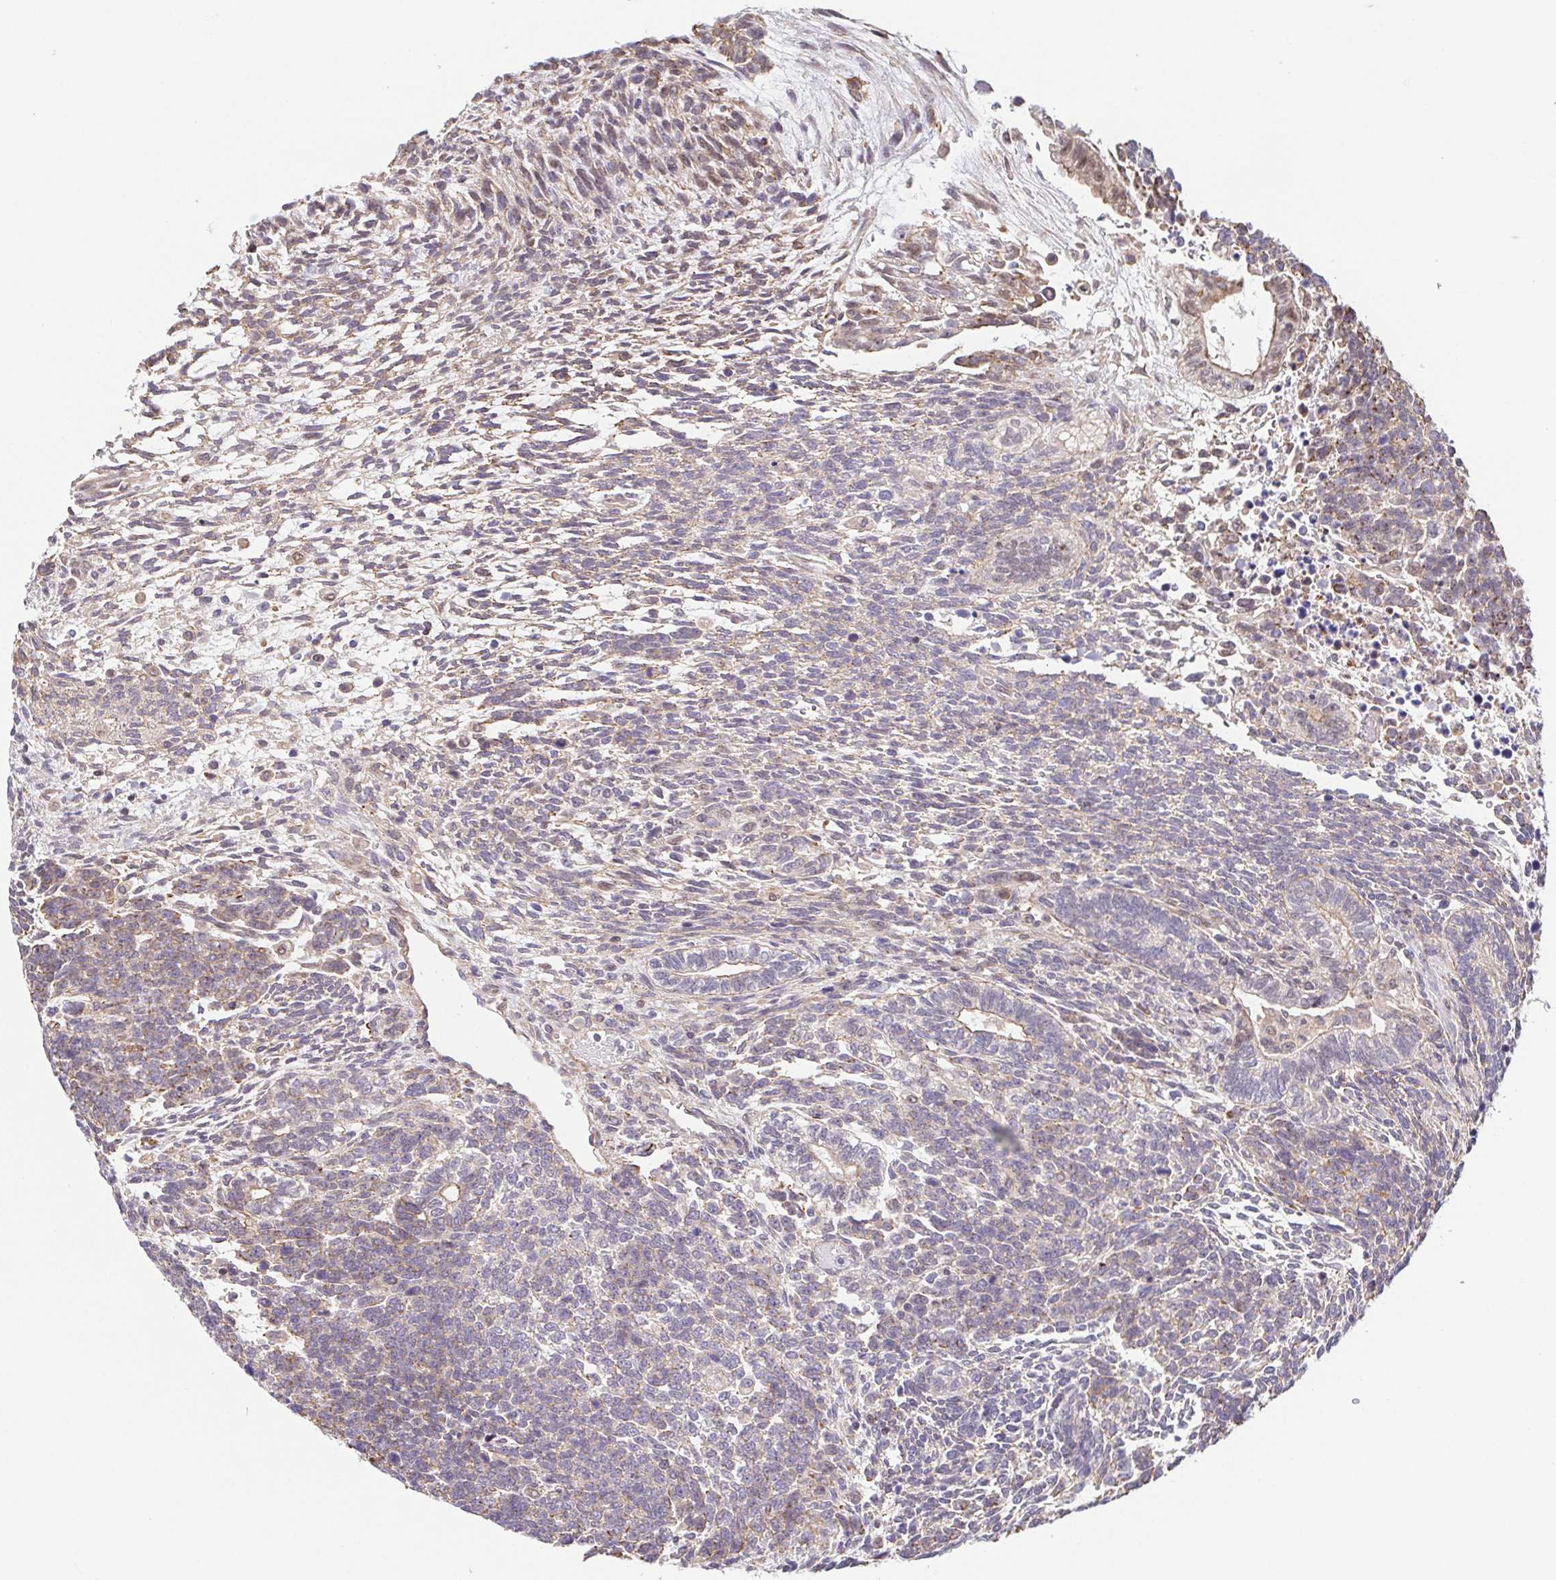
{"staining": {"intensity": "weak", "quantity": "25%-75%", "location": "cytoplasmic/membranous"}, "tissue": "testis cancer", "cell_type": "Tumor cells", "image_type": "cancer", "snomed": [{"axis": "morphology", "description": "Carcinoma, Embryonal, NOS"}, {"axis": "topography", "description": "Testis"}], "caption": "Human testis cancer (embryonal carcinoma) stained with a protein marker shows weak staining in tumor cells.", "gene": "PREPL", "patient": {"sex": "male", "age": 23}}